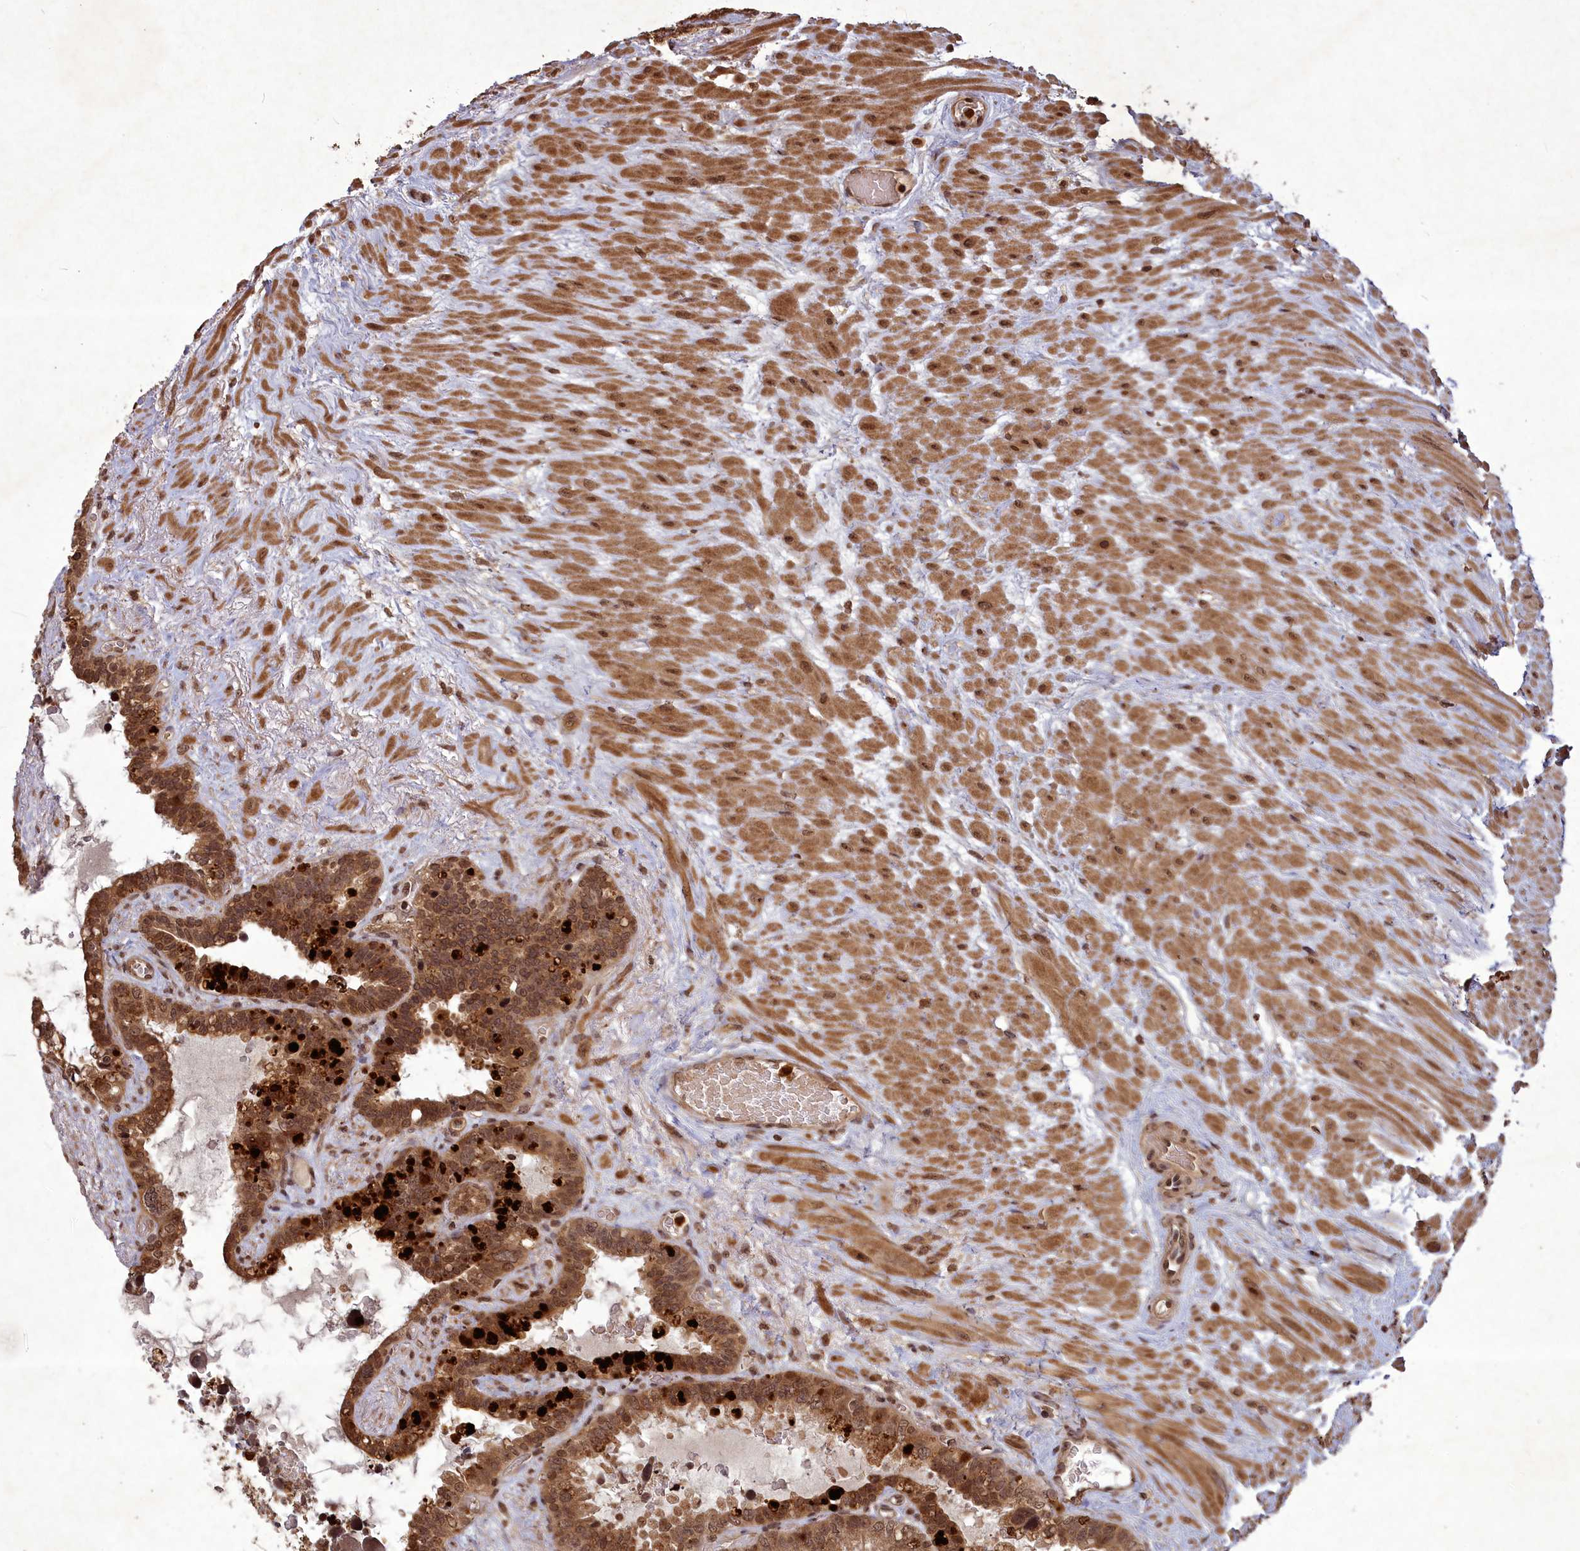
{"staining": {"intensity": "moderate", "quantity": ">75%", "location": "cytoplasmic/membranous,nuclear"}, "tissue": "seminal vesicle", "cell_type": "Glandular cells", "image_type": "normal", "snomed": [{"axis": "morphology", "description": "Normal tissue, NOS"}, {"axis": "topography", "description": "Seminal veicle"}], "caption": "Immunohistochemistry (IHC) (DAB) staining of unremarkable seminal vesicle reveals moderate cytoplasmic/membranous,nuclear protein positivity in approximately >75% of glandular cells. (DAB (3,3'-diaminobenzidine) = brown stain, brightfield microscopy at high magnification).", "gene": "SRMS", "patient": {"sex": "male", "age": 80}}